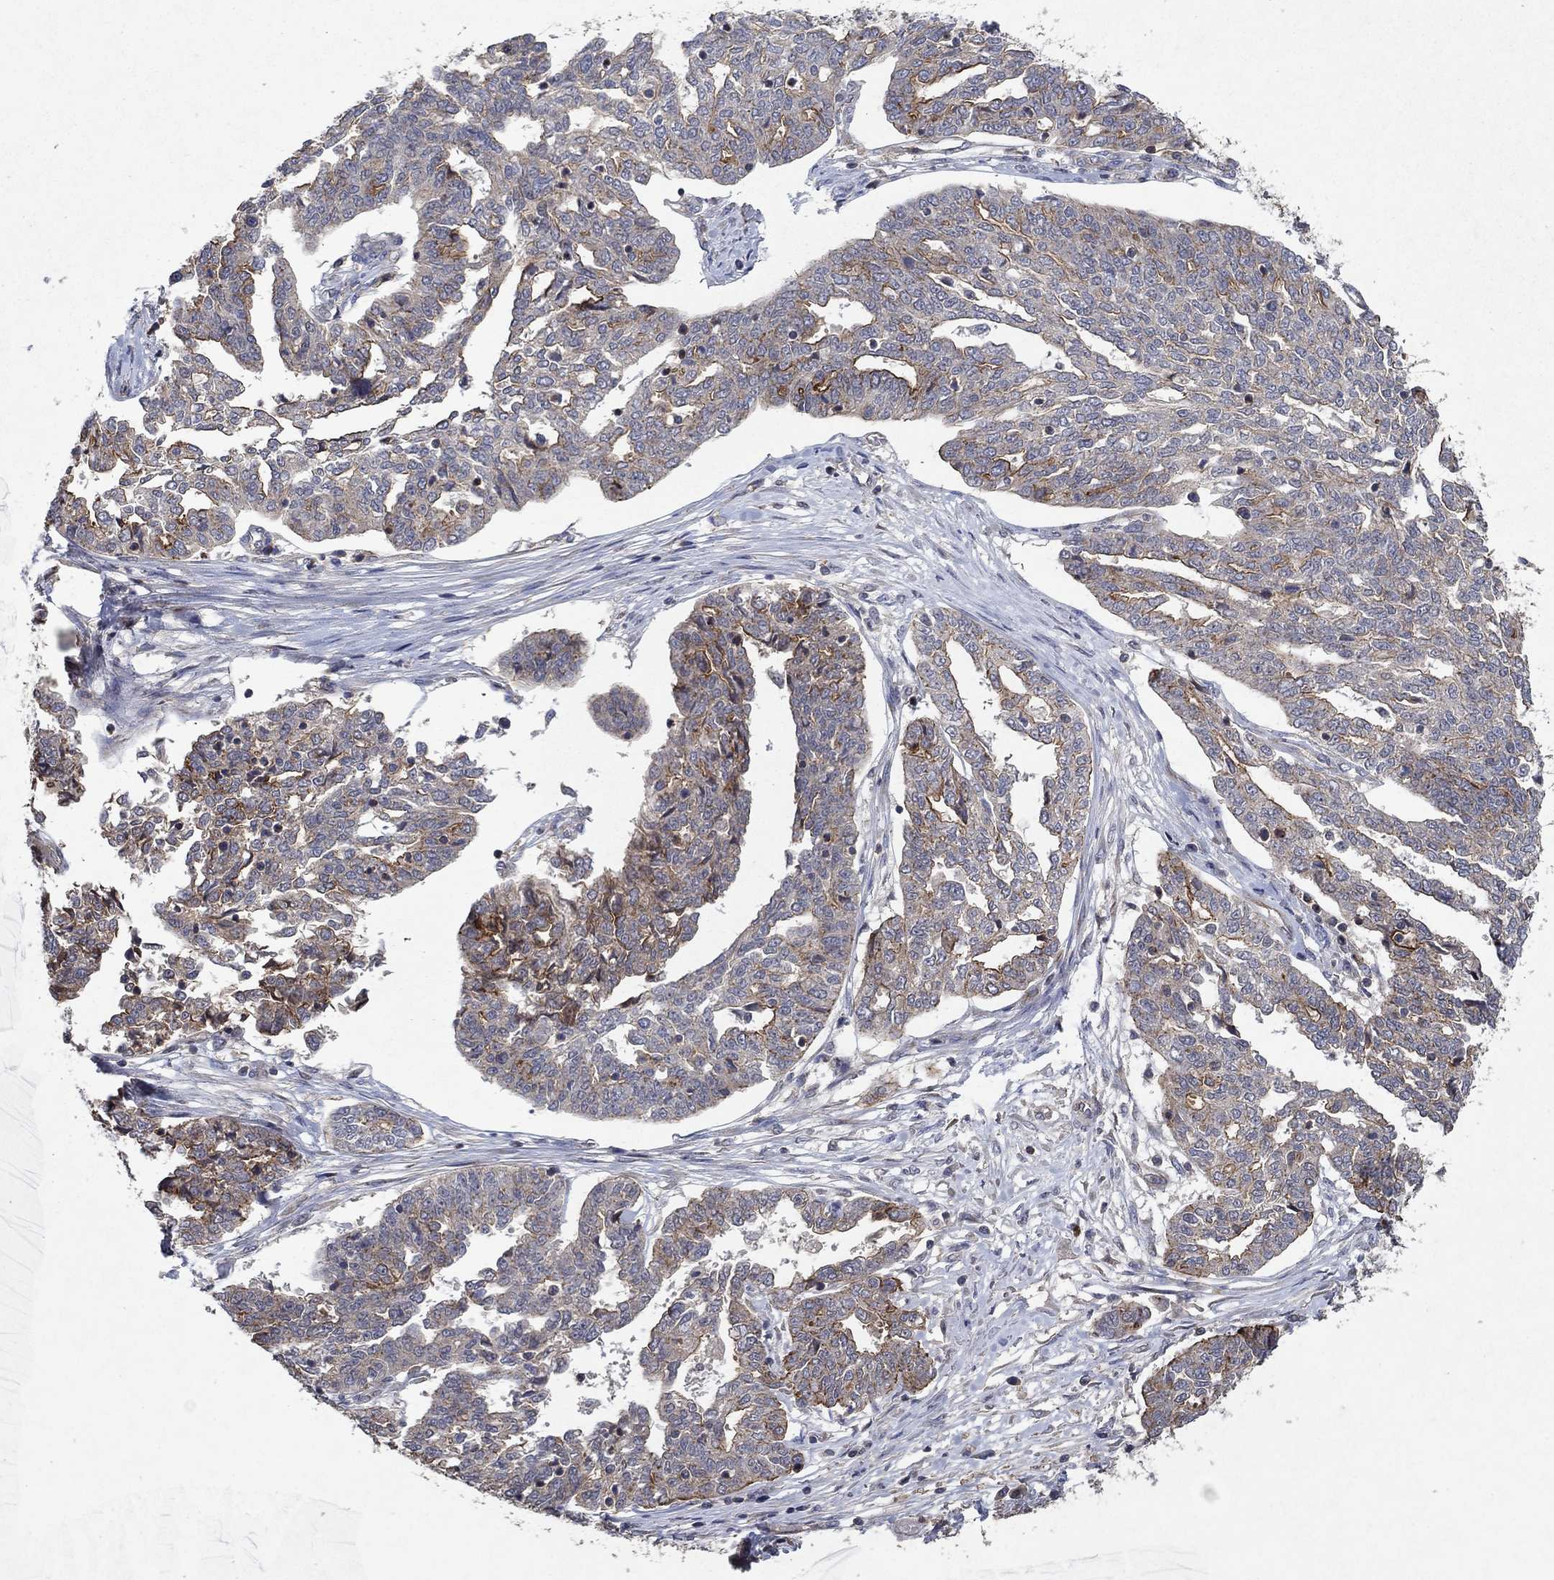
{"staining": {"intensity": "strong", "quantity": "<25%", "location": "cytoplasmic/membranous"}, "tissue": "ovarian cancer", "cell_type": "Tumor cells", "image_type": "cancer", "snomed": [{"axis": "morphology", "description": "Cystadenocarcinoma, serous, NOS"}, {"axis": "topography", "description": "Ovary"}], "caption": "Immunohistochemical staining of human ovarian cancer shows medium levels of strong cytoplasmic/membranous protein expression in approximately <25% of tumor cells.", "gene": "FRG1", "patient": {"sex": "female", "age": 67}}